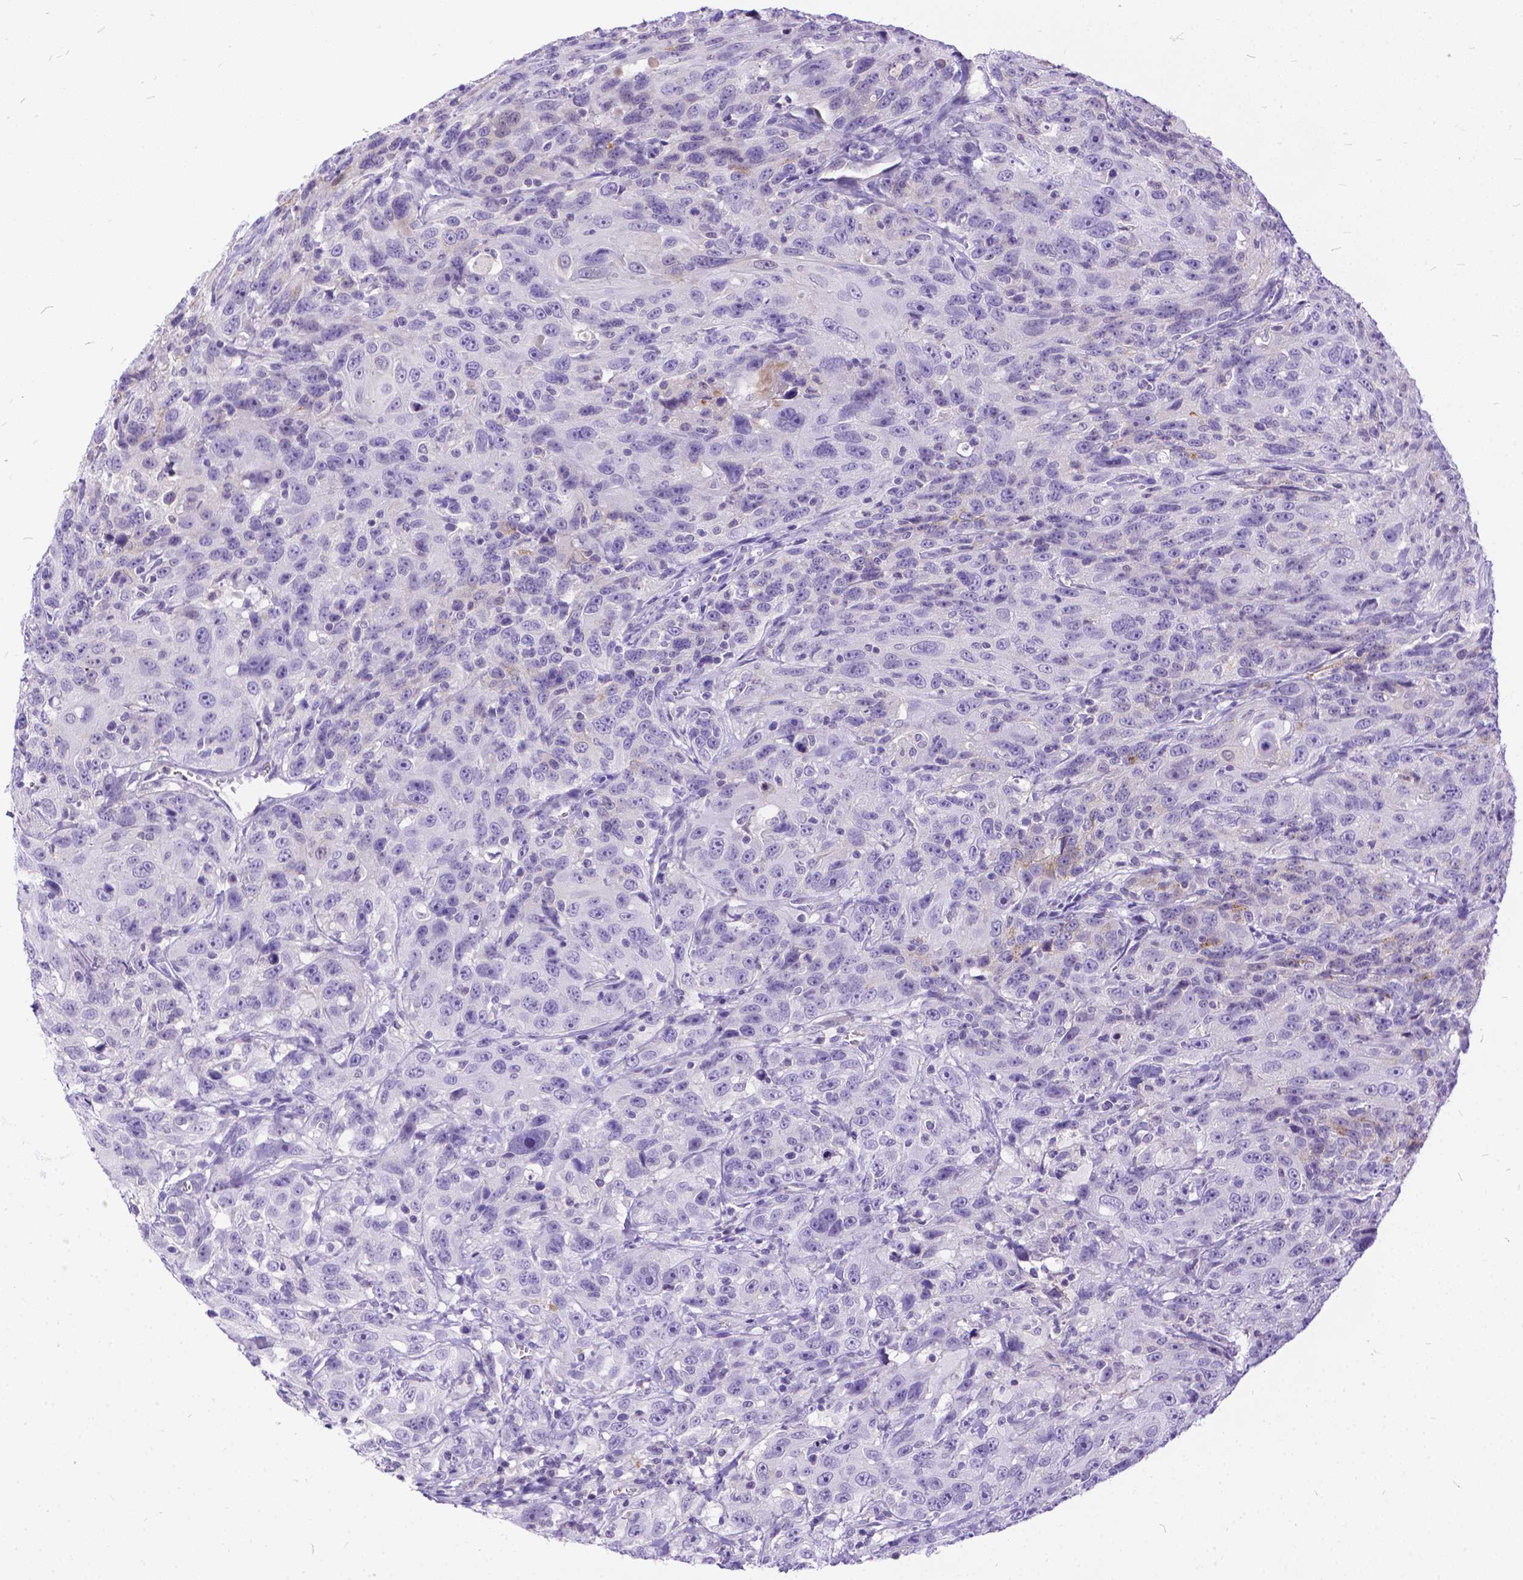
{"staining": {"intensity": "negative", "quantity": "none", "location": "none"}, "tissue": "urothelial cancer", "cell_type": "Tumor cells", "image_type": "cancer", "snomed": [{"axis": "morphology", "description": "Urothelial carcinoma, NOS"}, {"axis": "morphology", "description": "Urothelial carcinoma, High grade"}, {"axis": "topography", "description": "Urinary bladder"}], "caption": "Immunohistochemical staining of high-grade urothelial carcinoma displays no significant positivity in tumor cells. (Brightfield microscopy of DAB IHC at high magnification).", "gene": "TMEM169", "patient": {"sex": "female", "age": 73}}